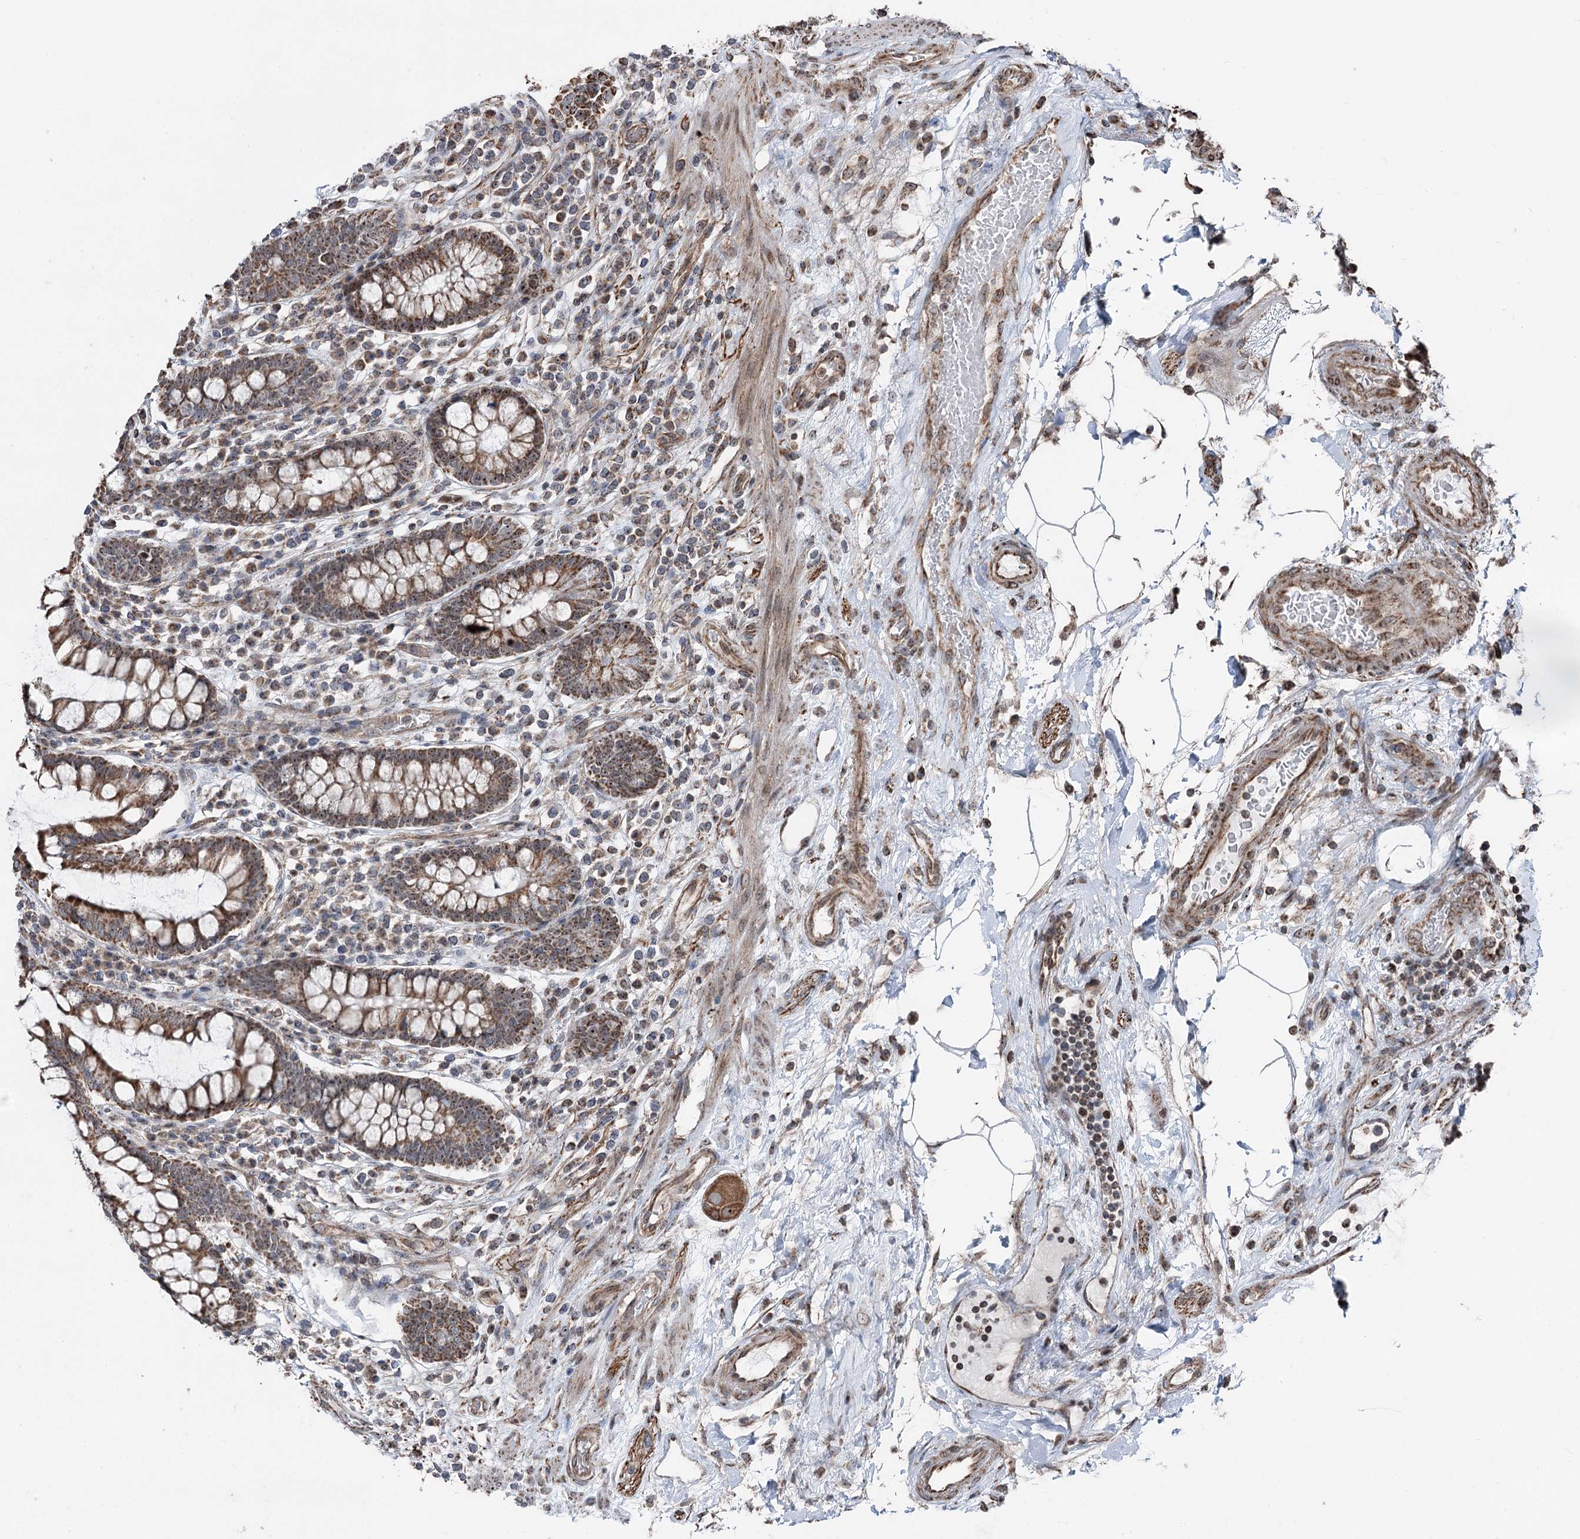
{"staining": {"intensity": "moderate", "quantity": ">75%", "location": "cytoplasmic/membranous"}, "tissue": "colon", "cell_type": "Endothelial cells", "image_type": "normal", "snomed": [{"axis": "morphology", "description": "Normal tissue, NOS"}, {"axis": "topography", "description": "Colon"}], "caption": "Endothelial cells exhibit moderate cytoplasmic/membranous staining in about >75% of cells in benign colon.", "gene": "STEEP1", "patient": {"sex": "female", "age": 79}}